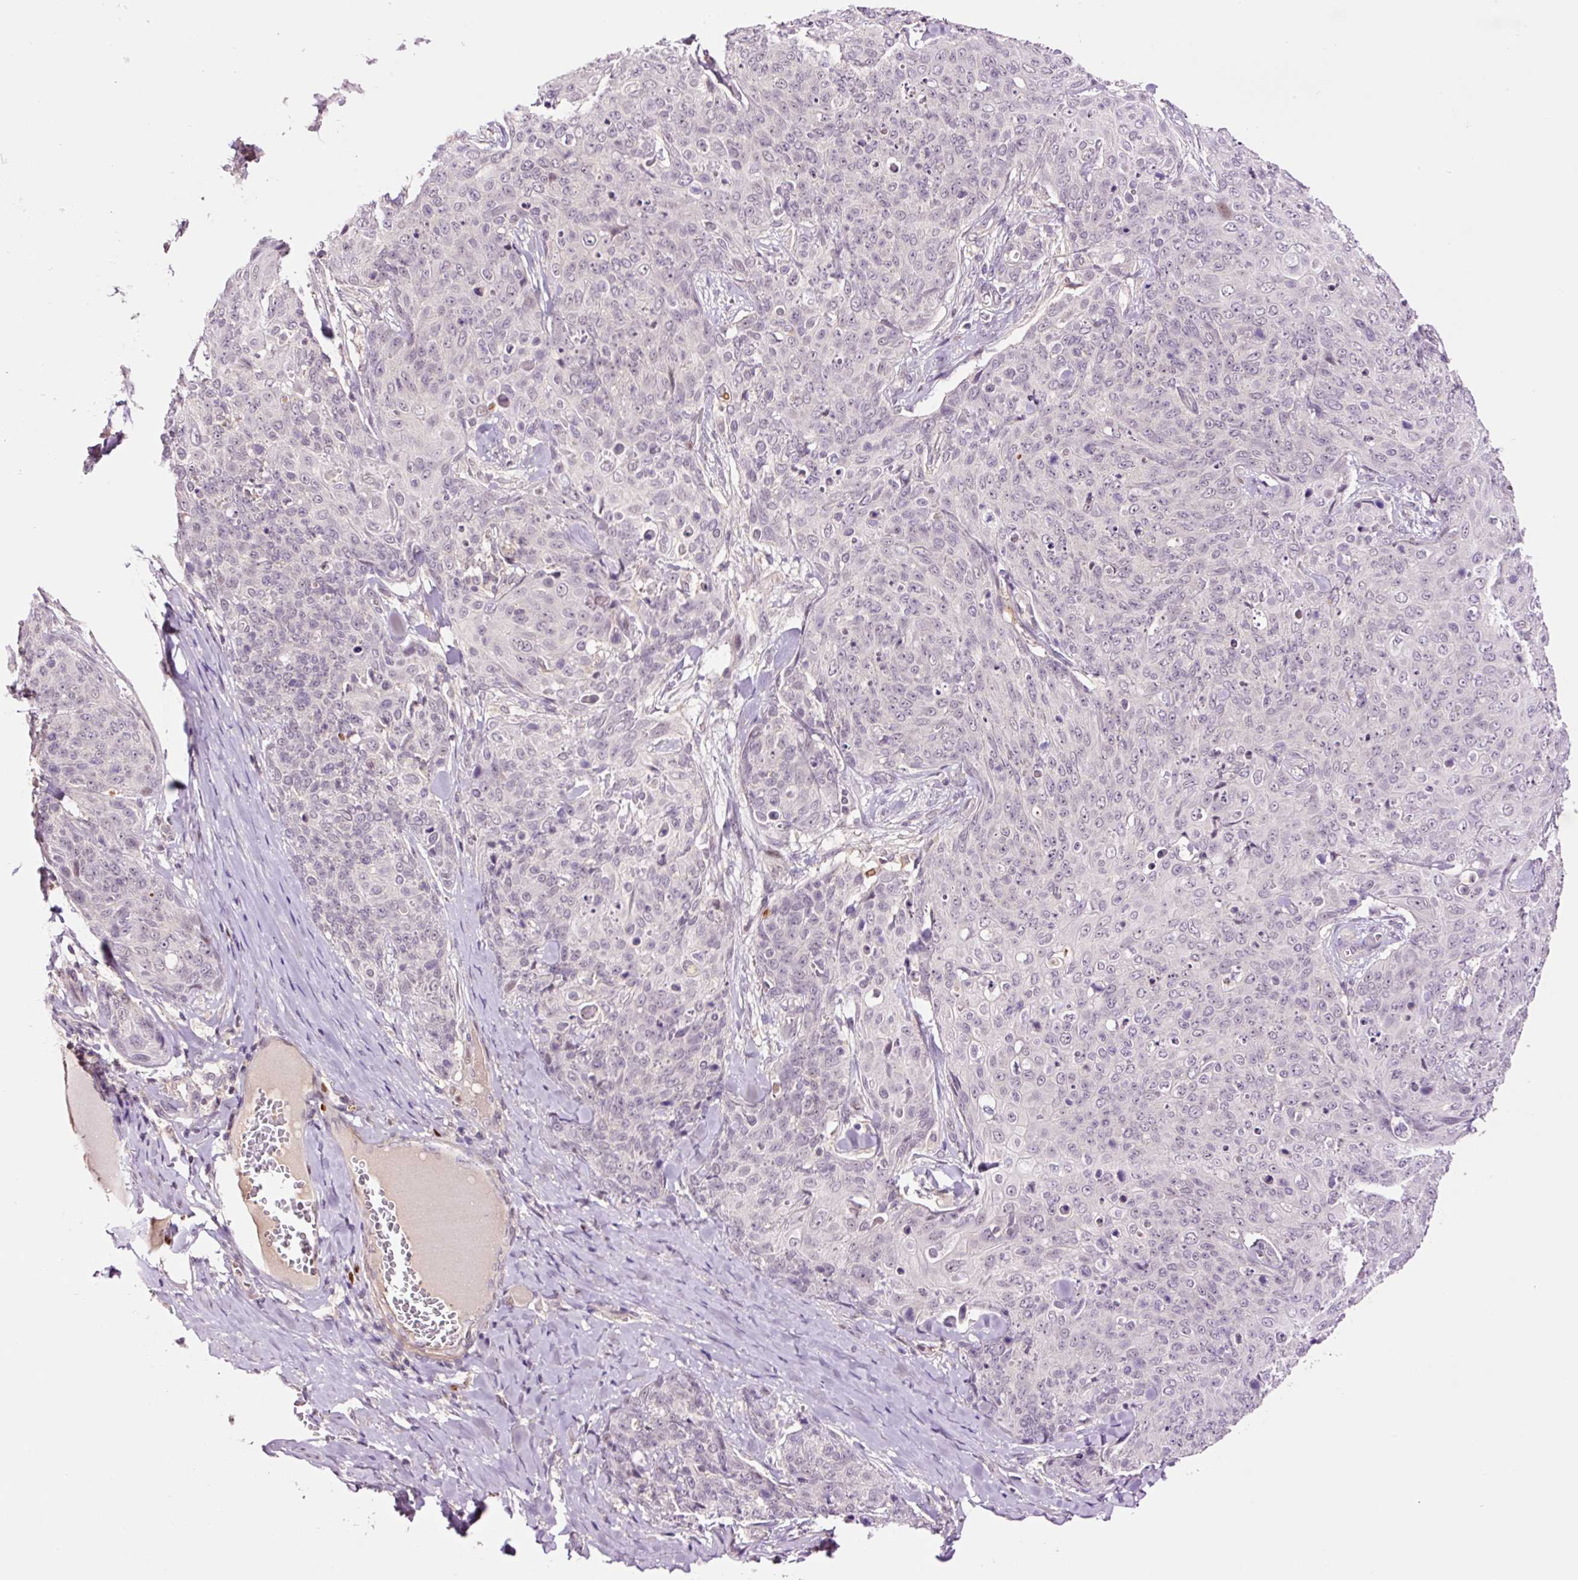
{"staining": {"intensity": "negative", "quantity": "none", "location": "none"}, "tissue": "skin cancer", "cell_type": "Tumor cells", "image_type": "cancer", "snomed": [{"axis": "morphology", "description": "Squamous cell carcinoma, NOS"}, {"axis": "topography", "description": "Skin"}, {"axis": "topography", "description": "Vulva"}], "caption": "An immunohistochemistry image of skin cancer is shown. There is no staining in tumor cells of skin cancer. (DAB immunohistochemistry (IHC), high magnification).", "gene": "DPPA4", "patient": {"sex": "female", "age": 85}}